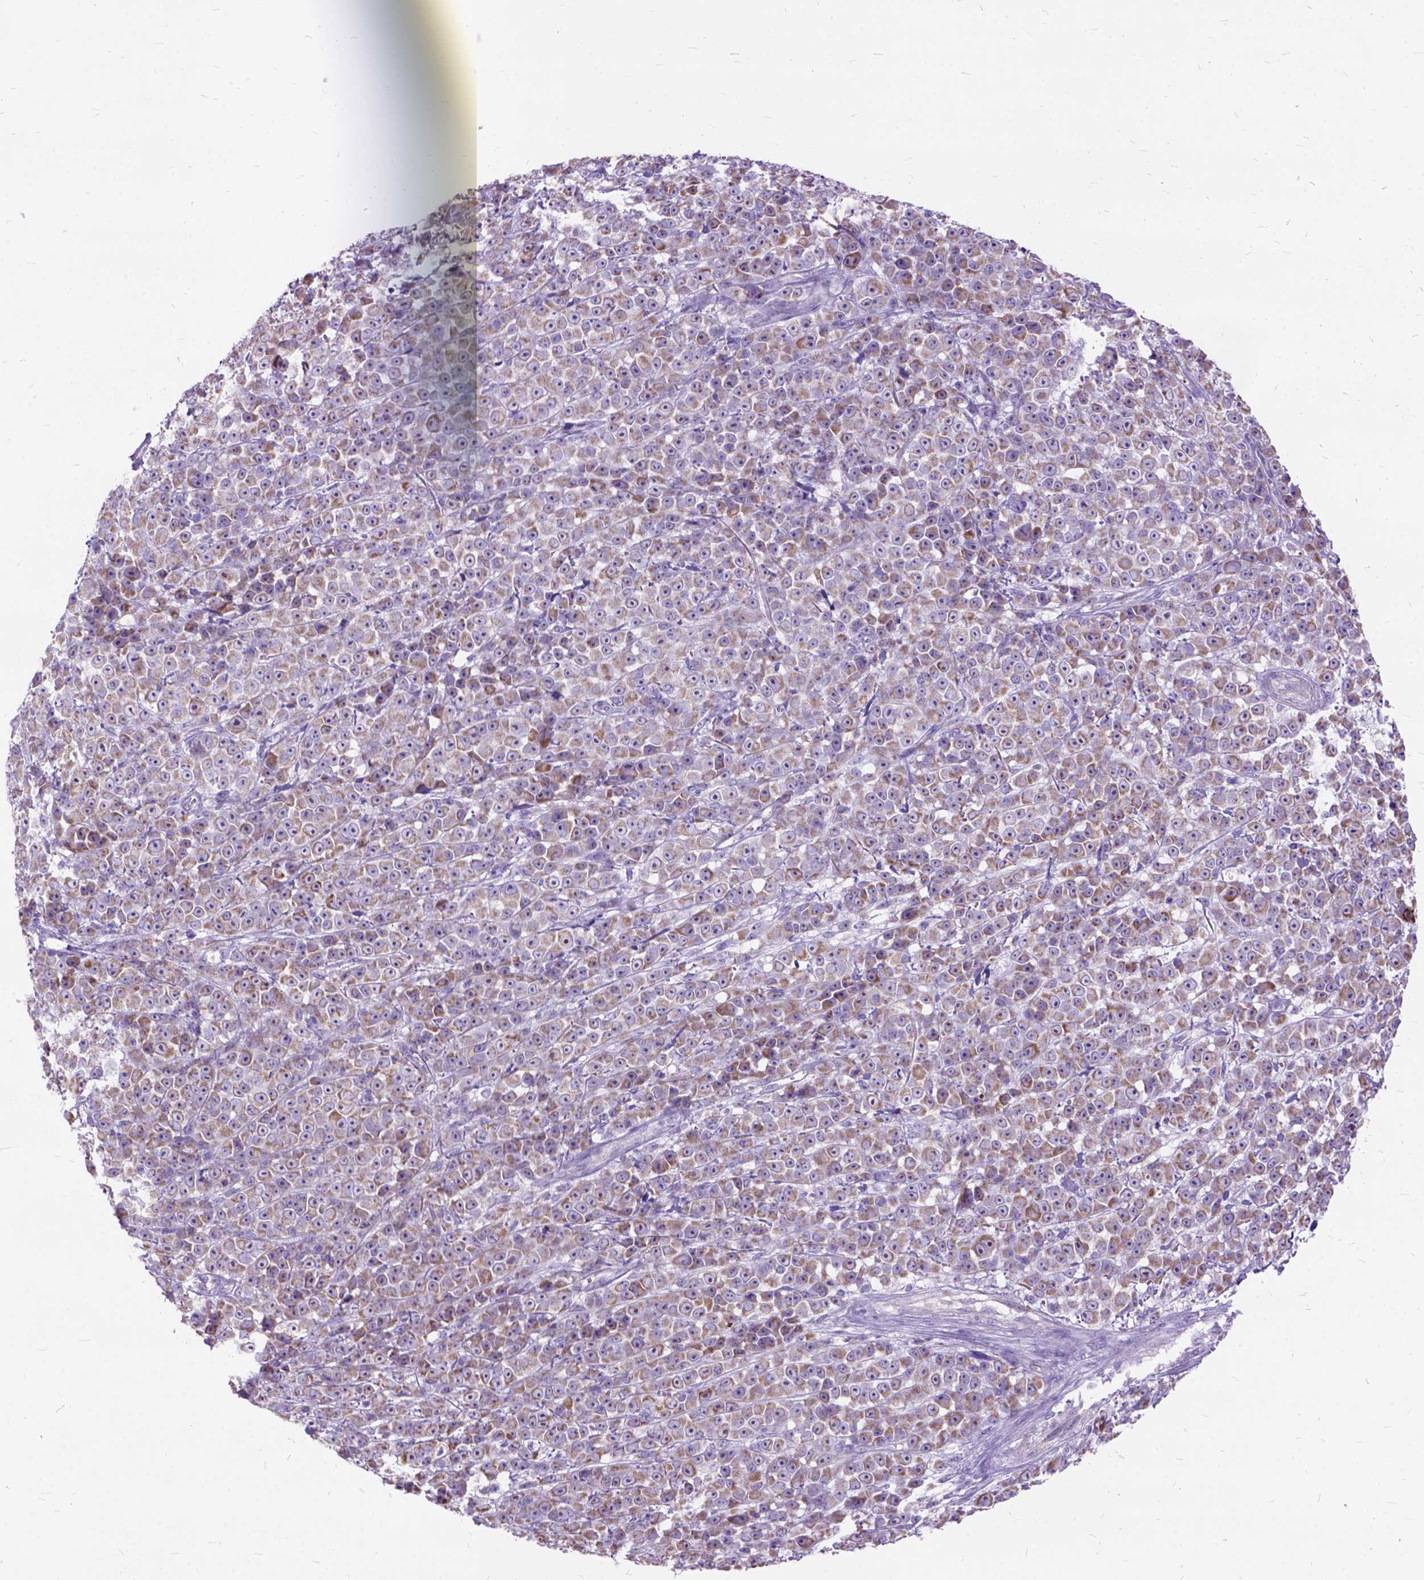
{"staining": {"intensity": "weak", "quantity": ">75%", "location": "cytoplasmic/membranous"}, "tissue": "melanoma", "cell_type": "Tumor cells", "image_type": "cancer", "snomed": [{"axis": "morphology", "description": "Malignant melanoma, NOS"}, {"axis": "topography", "description": "Skin"}, {"axis": "topography", "description": "Skin of back"}], "caption": "Immunohistochemistry of malignant melanoma exhibits low levels of weak cytoplasmic/membranous expression in approximately >75% of tumor cells.", "gene": "CTAG2", "patient": {"sex": "male", "age": 91}}